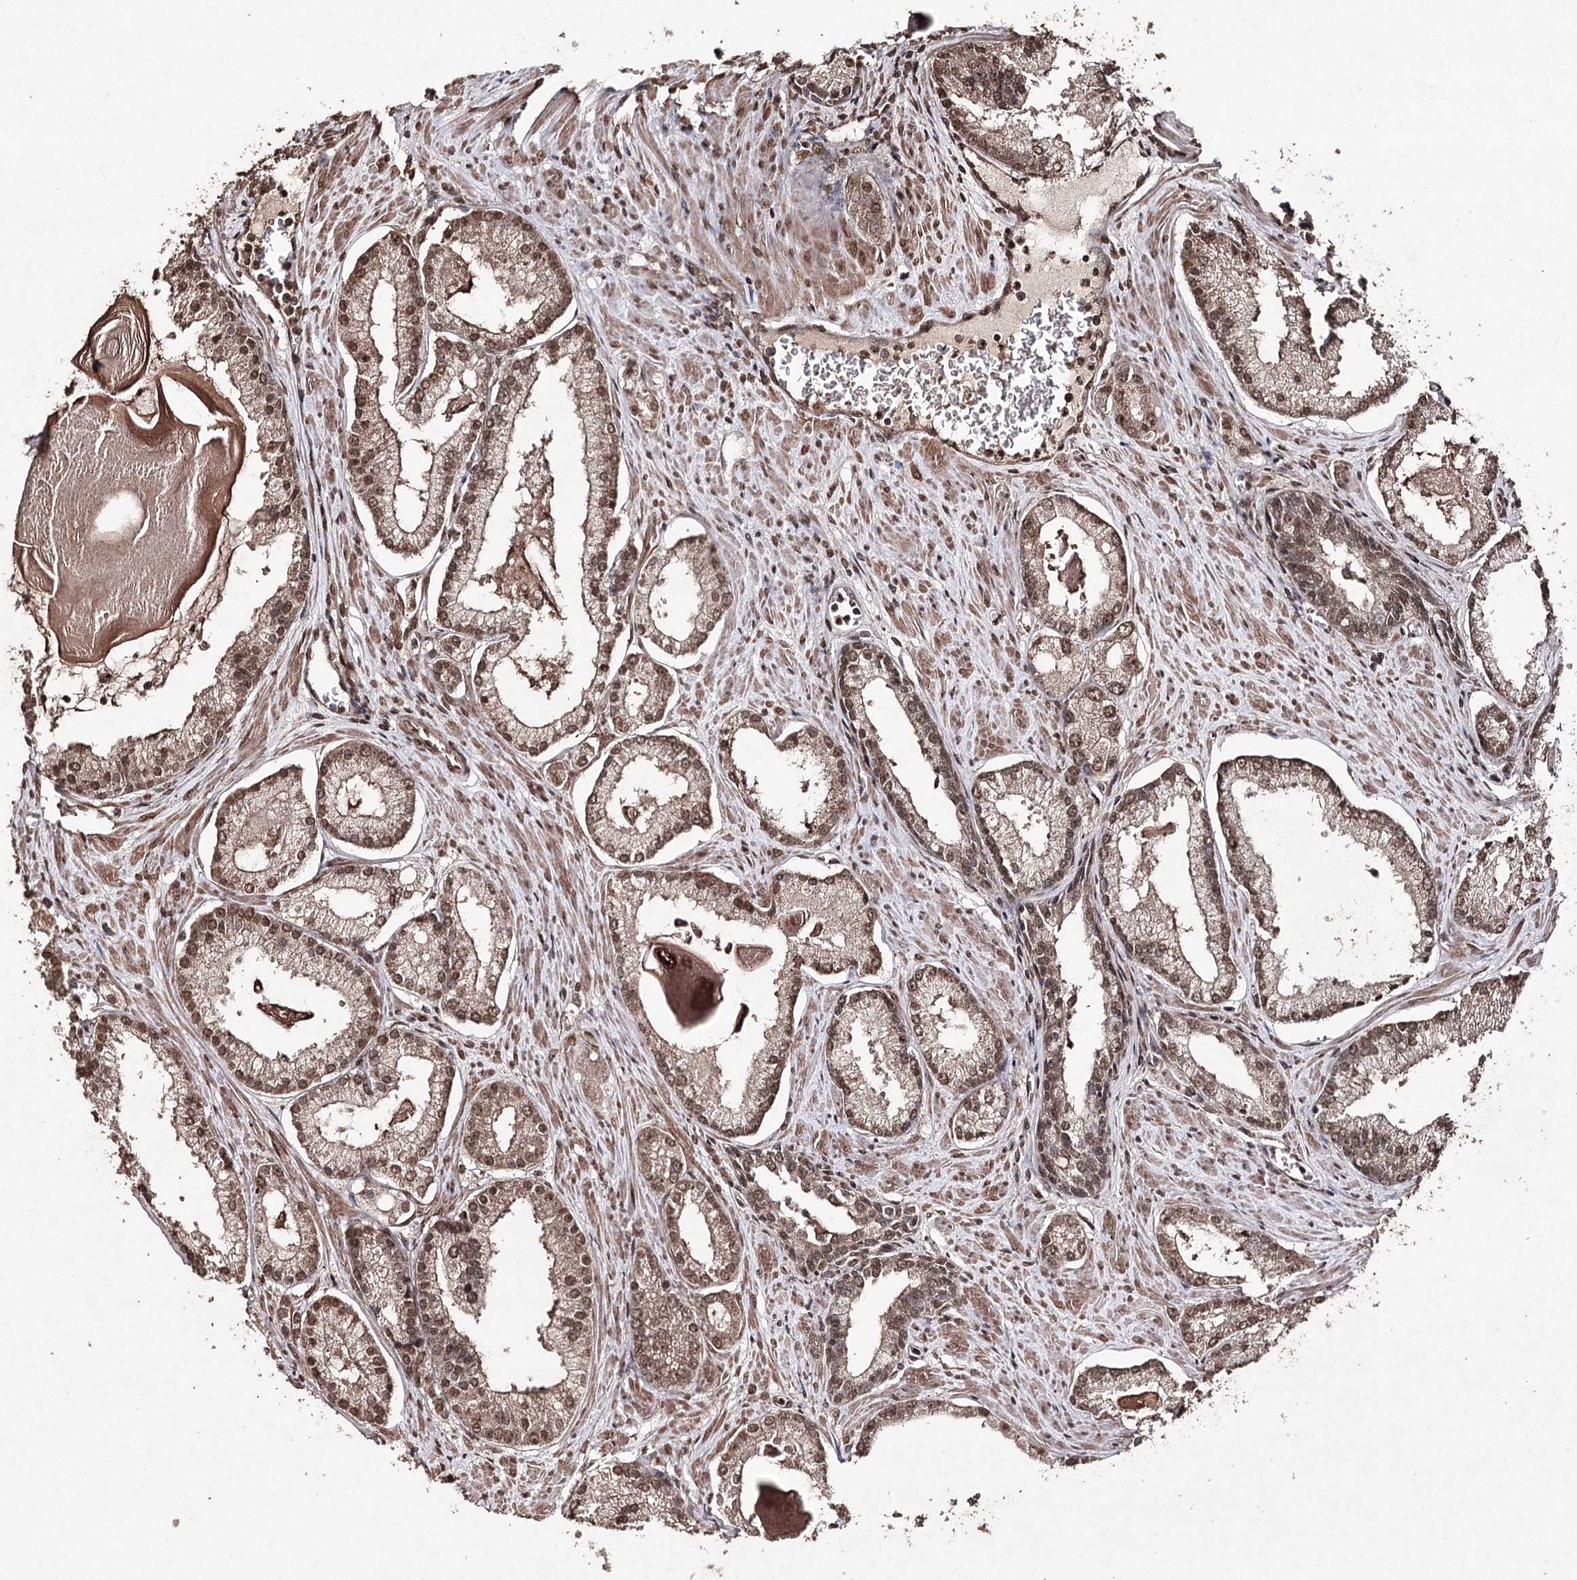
{"staining": {"intensity": "moderate", "quantity": ">75%", "location": "nuclear"}, "tissue": "prostate cancer", "cell_type": "Tumor cells", "image_type": "cancer", "snomed": [{"axis": "morphology", "description": "Adenocarcinoma, Low grade"}, {"axis": "topography", "description": "Prostate"}], "caption": "Low-grade adenocarcinoma (prostate) was stained to show a protein in brown. There is medium levels of moderate nuclear staining in about >75% of tumor cells.", "gene": "ATG14", "patient": {"sex": "male", "age": 54}}